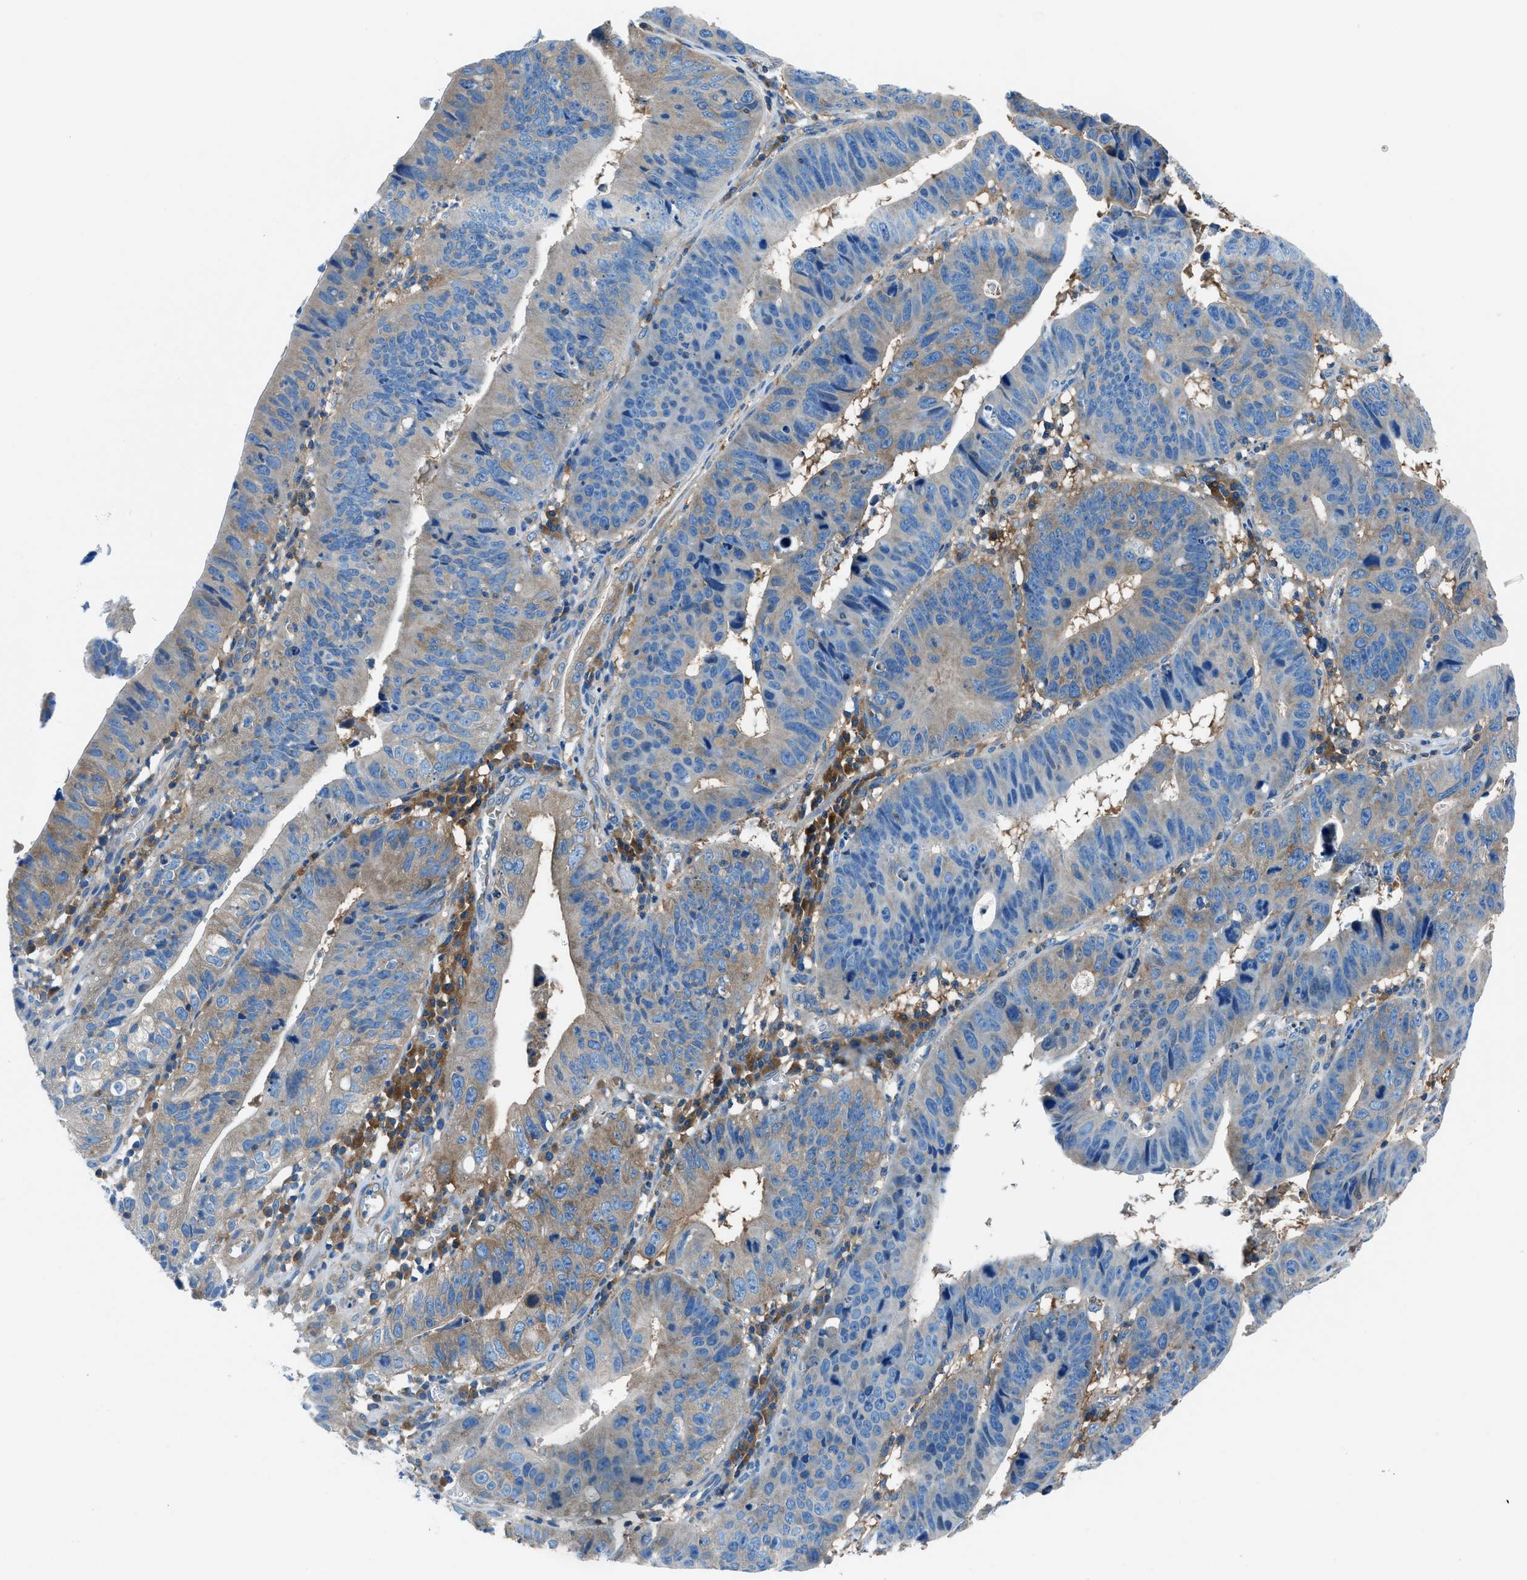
{"staining": {"intensity": "moderate", "quantity": "25%-75%", "location": "cytoplasmic/membranous"}, "tissue": "stomach cancer", "cell_type": "Tumor cells", "image_type": "cancer", "snomed": [{"axis": "morphology", "description": "Adenocarcinoma, NOS"}, {"axis": "topography", "description": "Stomach"}], "caption": "Human adenocarcinoma (stomach) stained with a protein marker exhibits moderate staining in tumor cells.", "gene": "SARS1", "patient": {"sex": "male", "age": 59}}